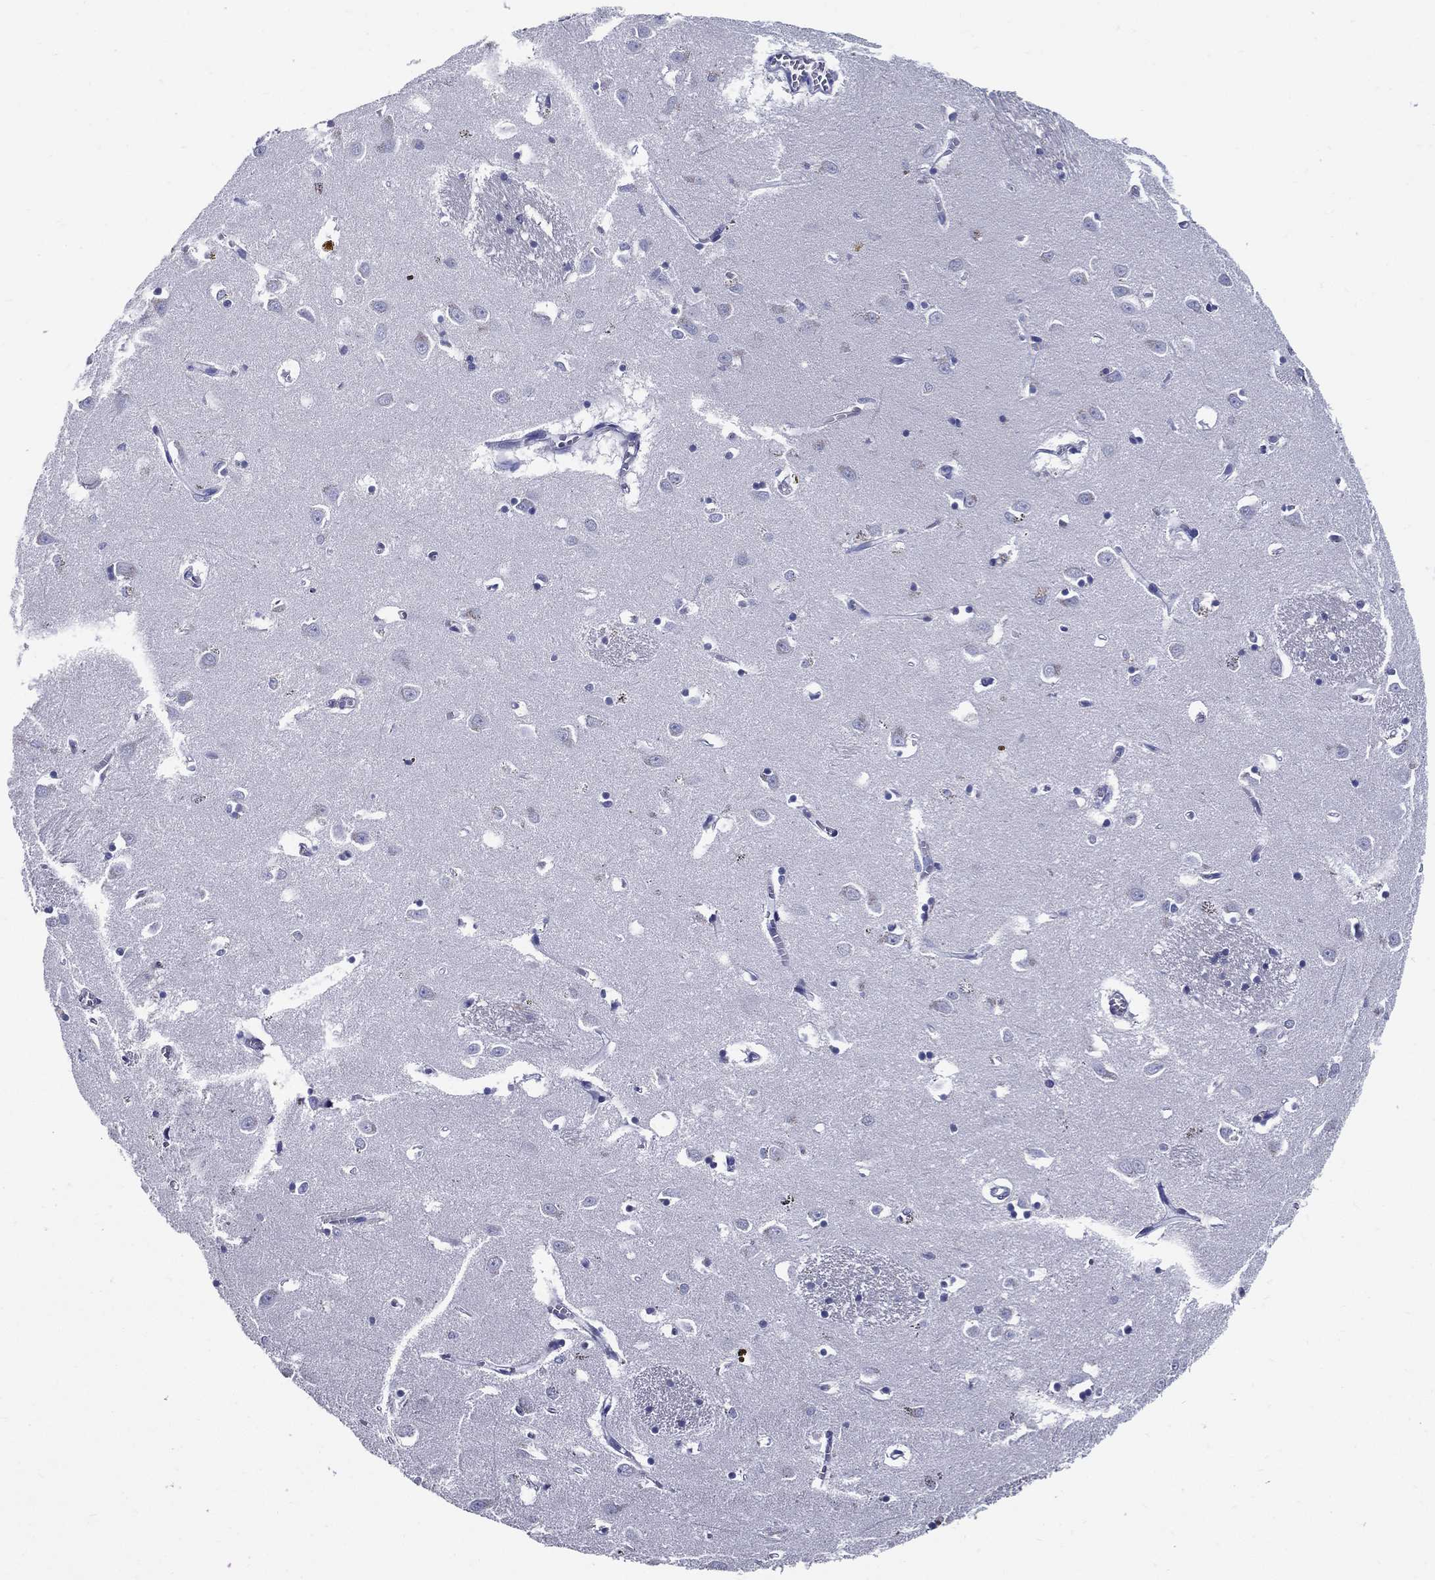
{"staining": {"intensity": "negative", "quantity": "none", "location": "none"}, "tissue": "caudate", "cell_type": "Glial cells", "image_type": "normal", "snomed": [{"axis": "morphology", "description": "Normal tissue, NOS"}, {"axis": "topography", "description": "Lateral ventricle wall"}], "caption": "Human caudate stained for a protein using immunohistochemistry (IHC) displays no expression in glial cells.", "gene": "ACE2", "patient": {"sex": "female", "age": 64}}